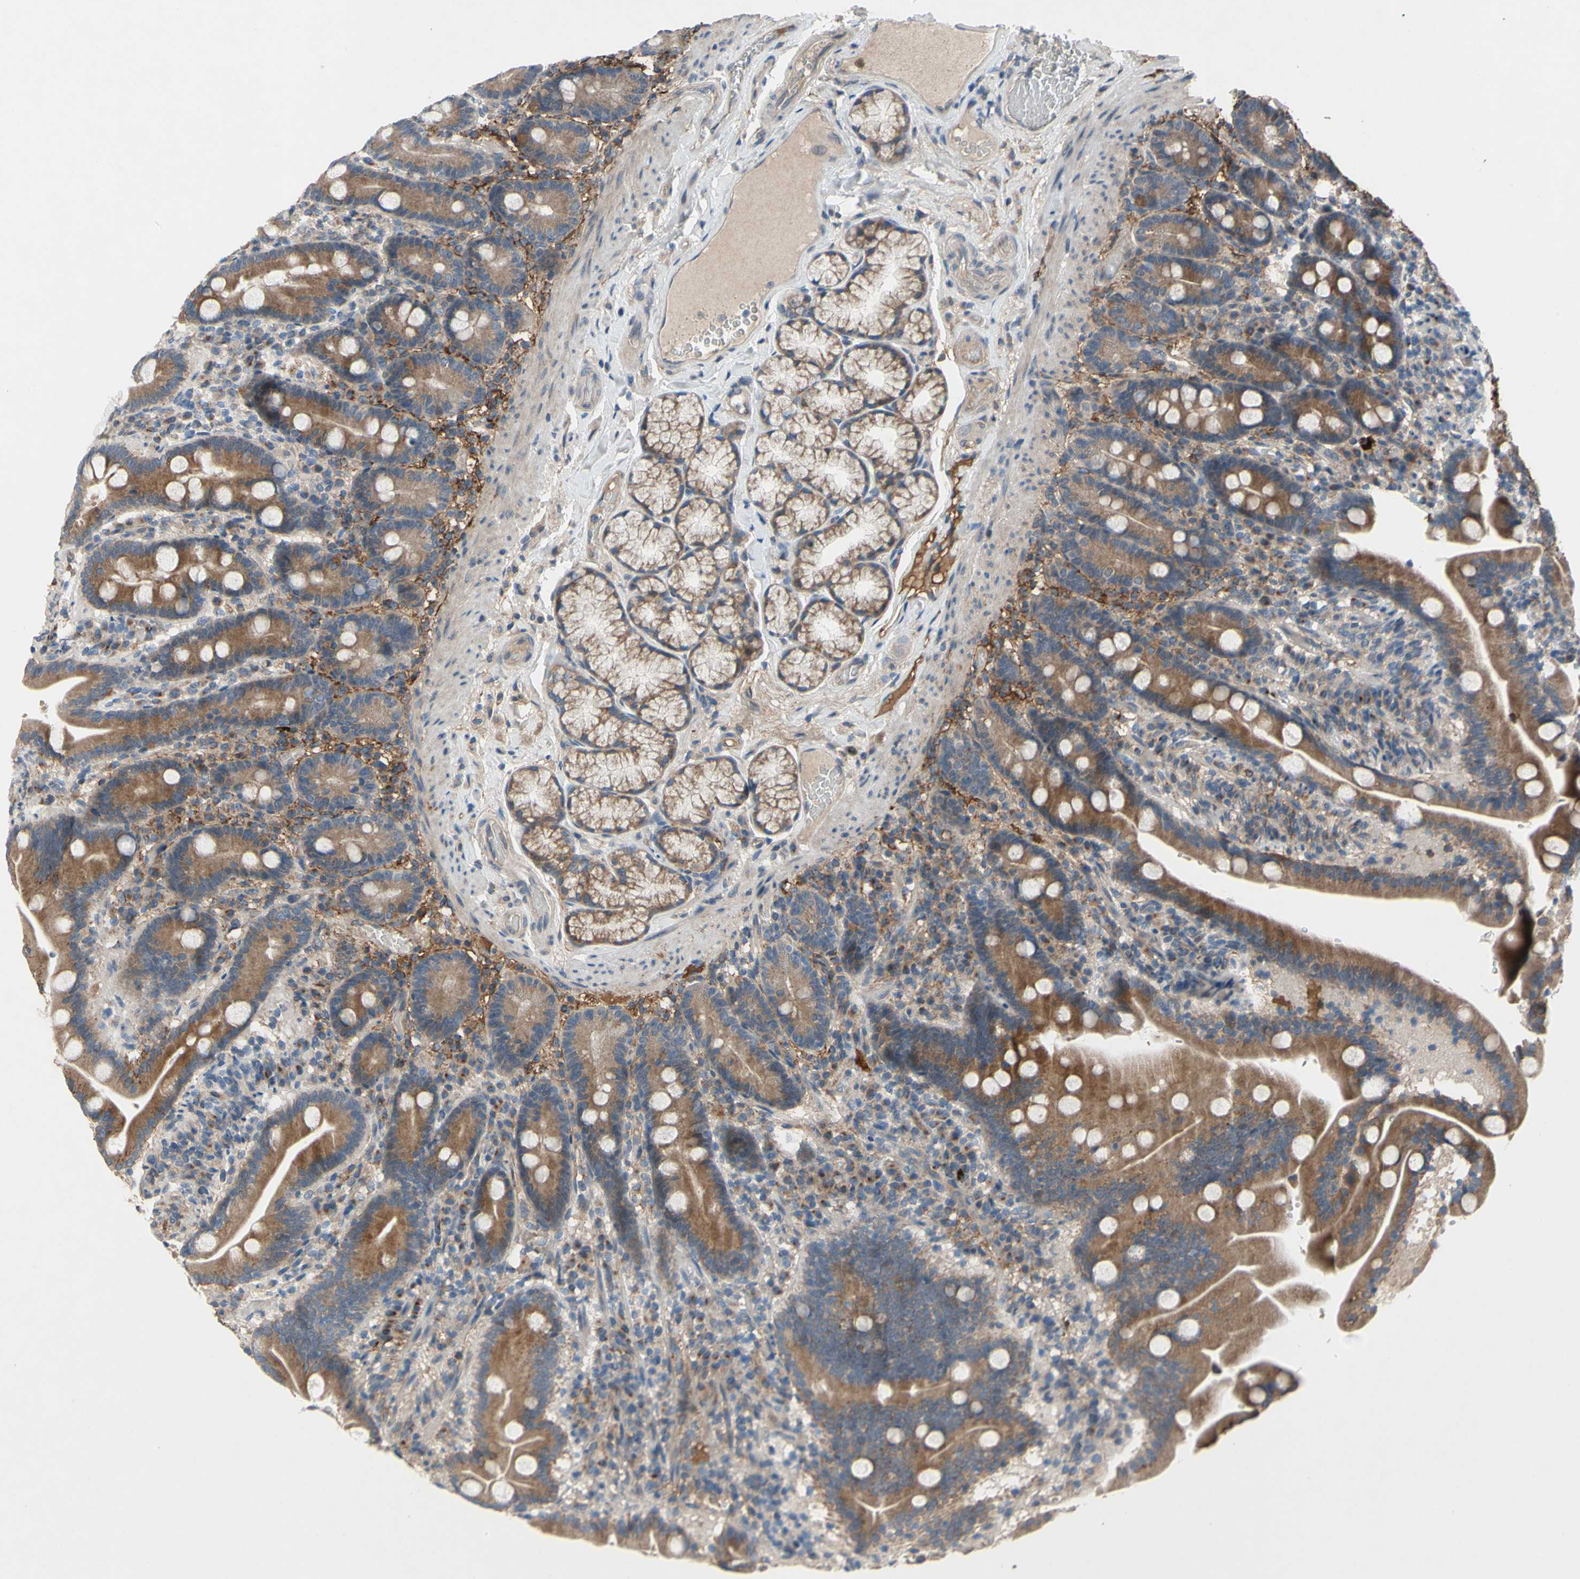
{"staining": {"intensity": "moderate", "quantity": ">75%", "location": "cytoplasmic/membranous"}, "tissue": "duodenum", "cell_type": "Glandular cells", "image_type": "normal", "snomed": [{"axis": "morphology", "description": "Normal tissue, NOS"}, {"axis": "topography", "description": "Duodenum"}], "caption": "This is a micrograph of IHC staining of normal duodenum, which shows moderate expression in the cytoplasmic/membranous of glandular cells.", "gene": "GRAMD2B", "patient": {"sex": "male", "age": 54}}